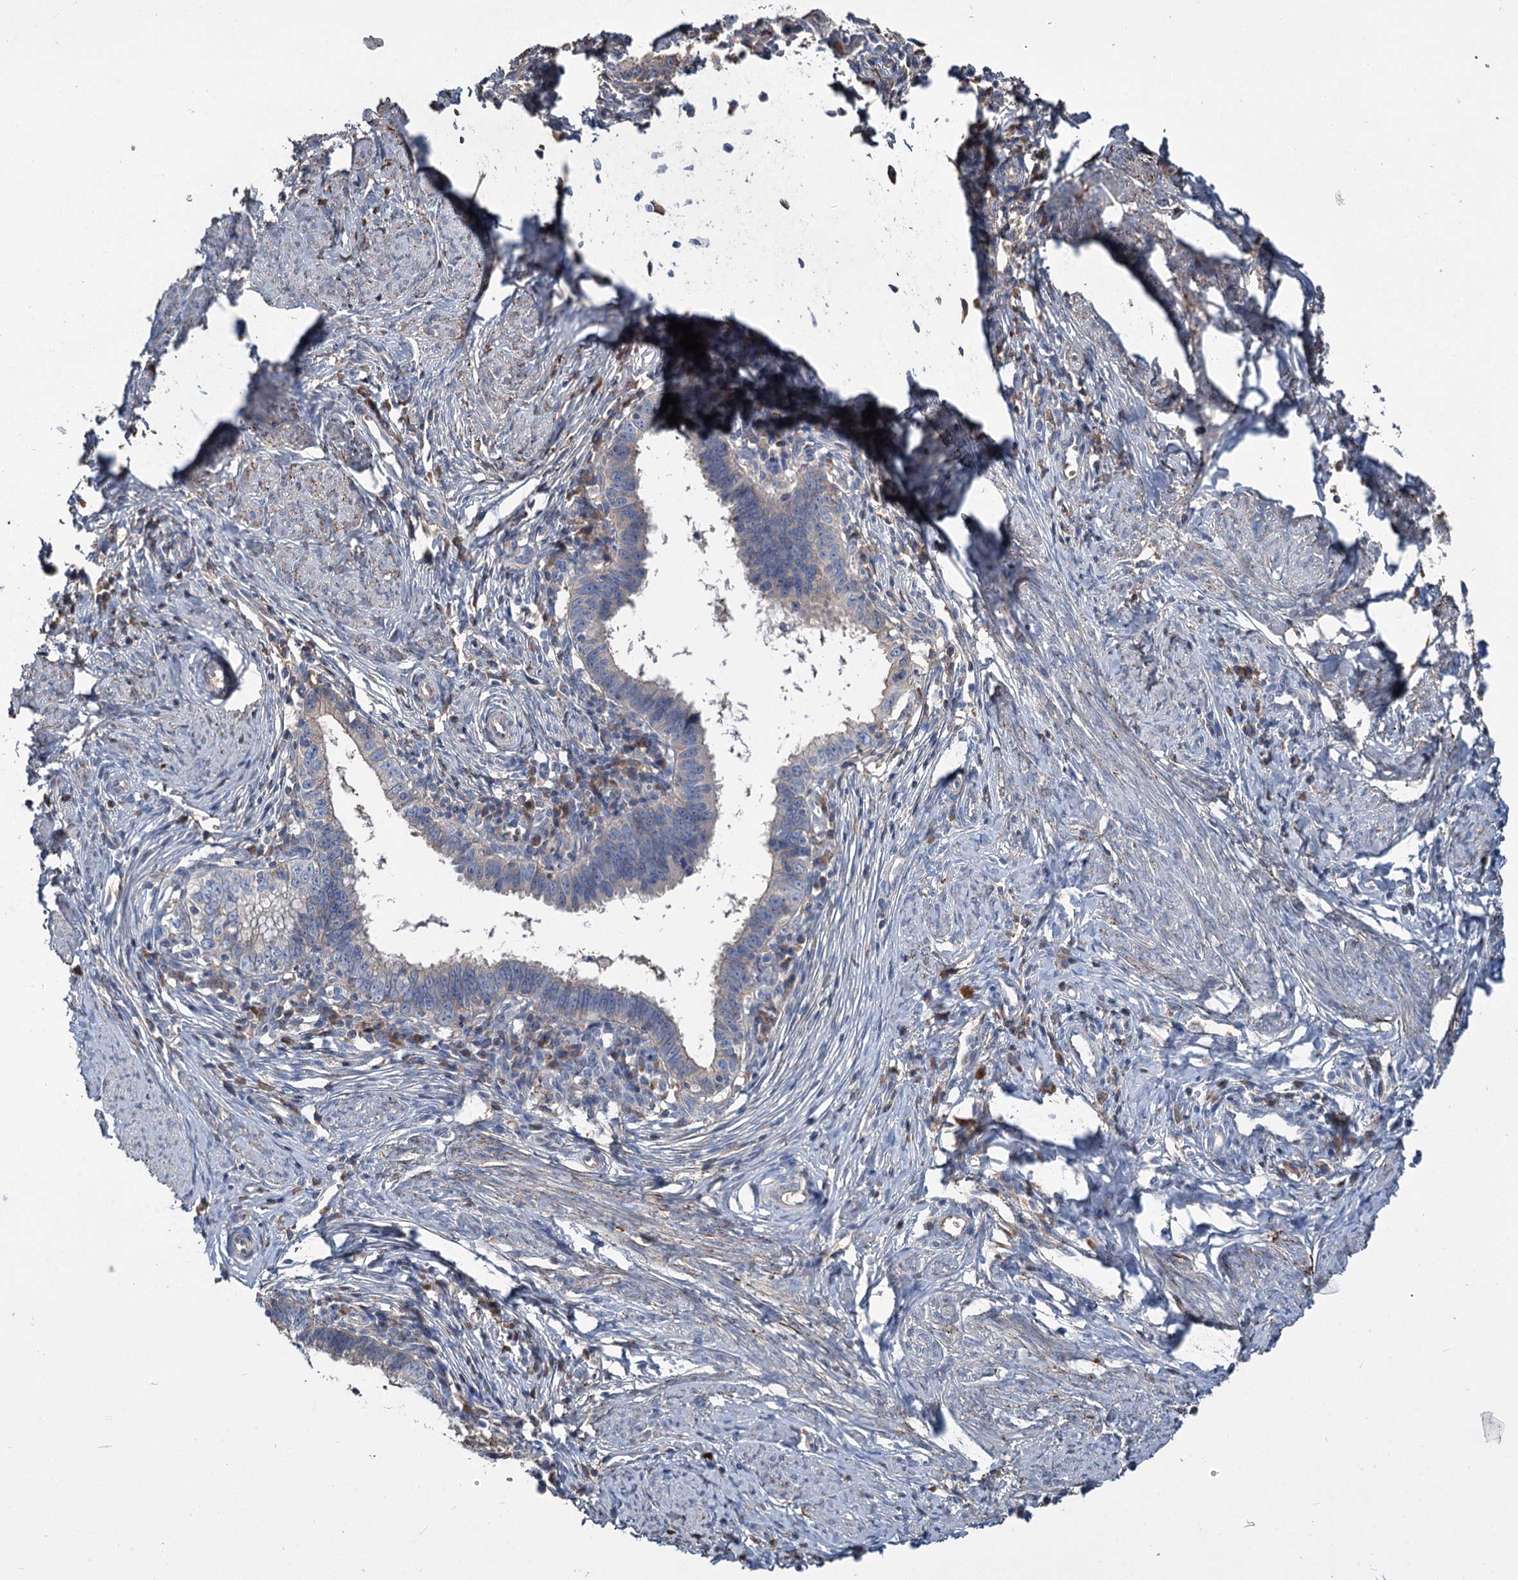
{"staining": {"intensity": "negative", "quantity": "none", "location": "none"}, "tissue": "cervical cancer", "cell_type": "Tumor cells", "image_type": "cancer", "snomed": [{"axis": "morphology", "description": "Adenocarcinoma, NOS"}, {"axis": "topography", "description": "Cervix"}], "caption": "IHC image of neoplastic tissue: human cervical adenocarcinoma stained with DAB (3,3'-diaminobenzidine) shows no significant protein staining in tumor cells. (Brightfield microscopy of DAB (3,3'-diaminobenzidine) IHC at high magnification).", "gene": "URAD", "patient": {"sex": "female", "age": 36}}